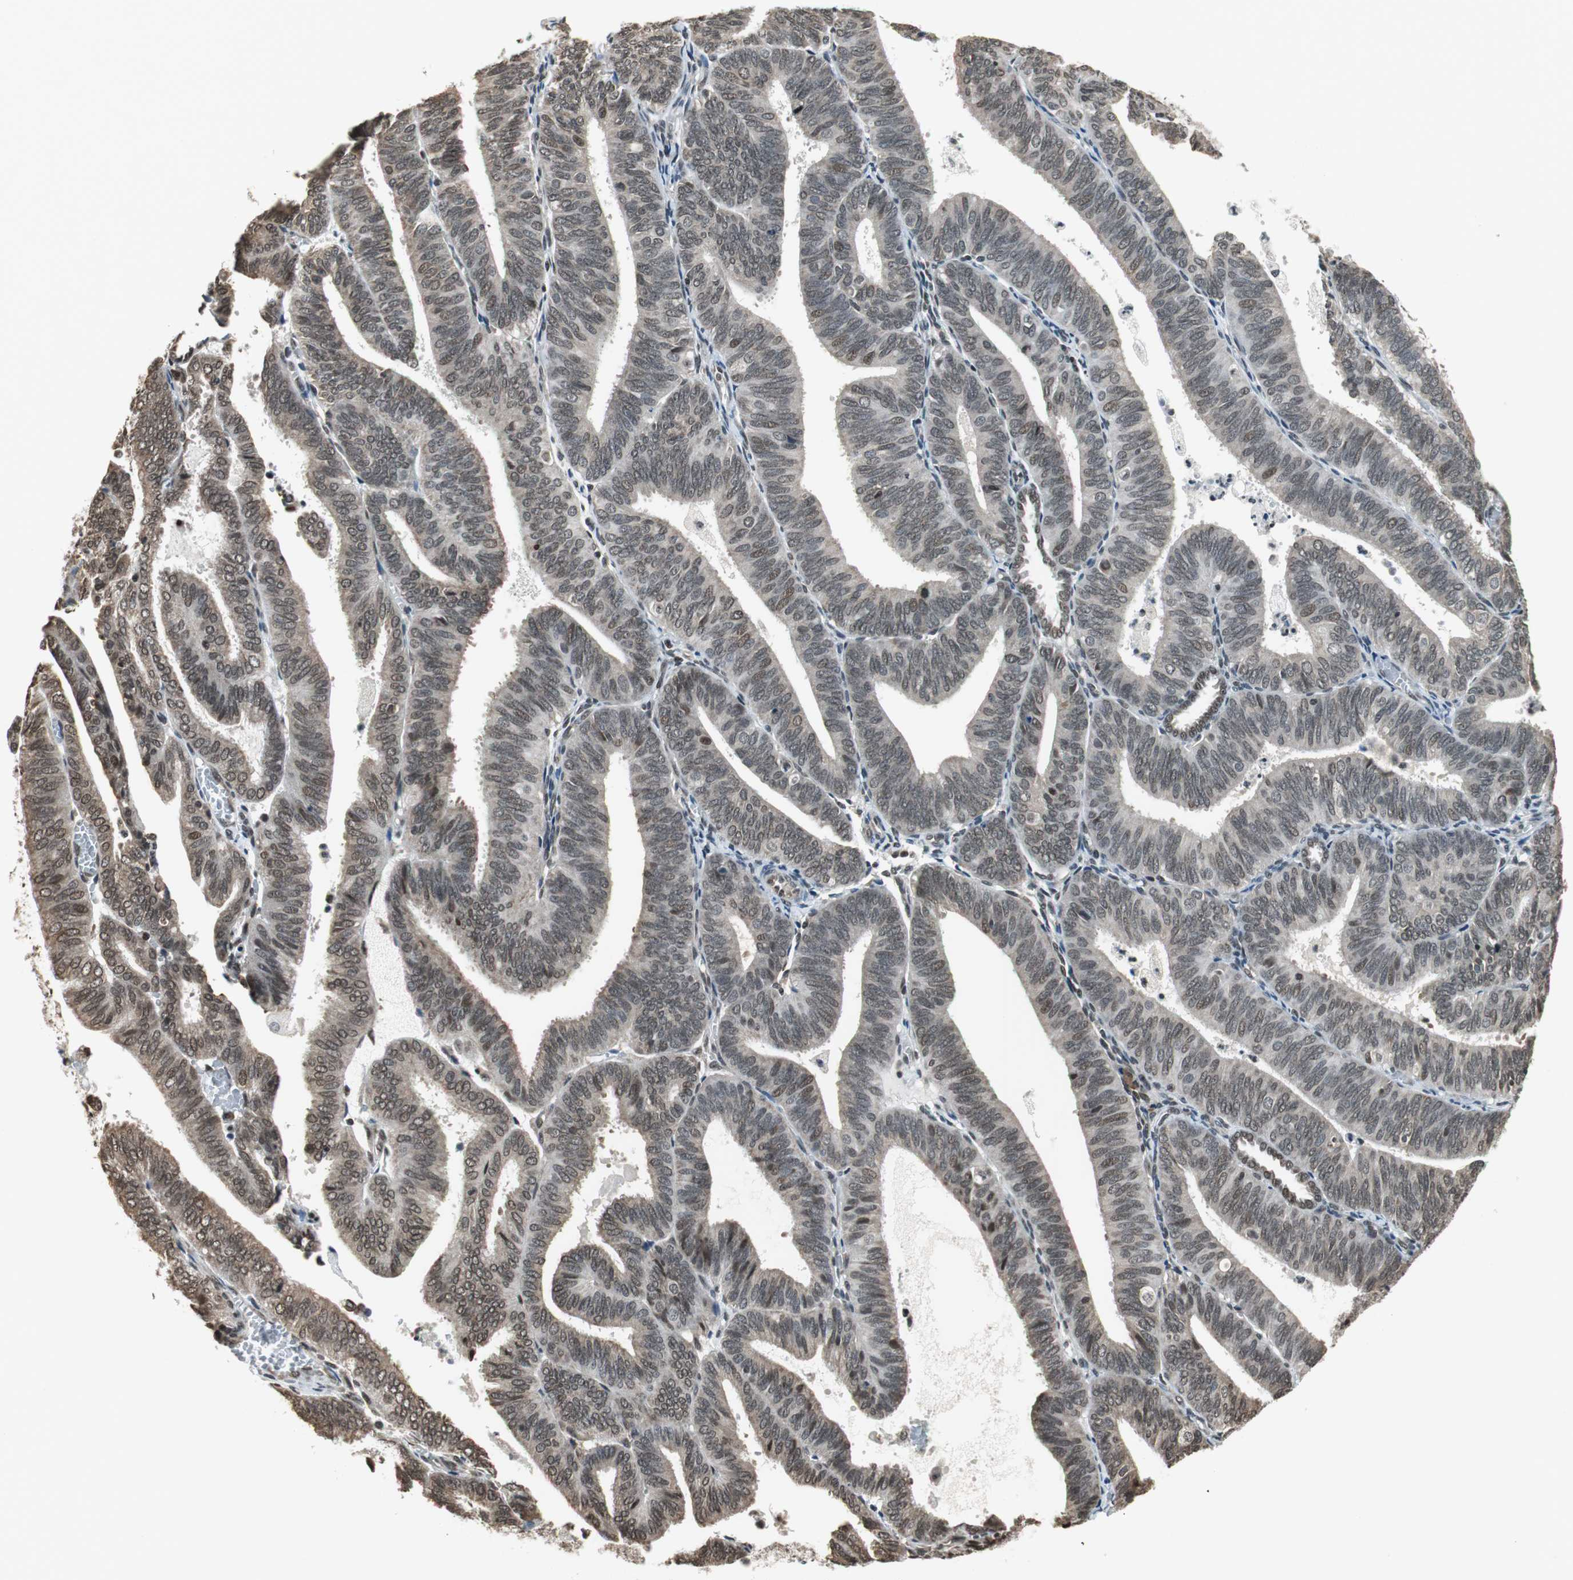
{"staining": {"intensity": "moderate", "quantity": ">75%", "location": "nuclear"}, "tissue": "endometrial cancer", "cell_type": "Tumor cells", "image_type": "cancer", "snomed": [{"axis": "morphology", "description": "Adenocarcinoma, NOS"}, {"axis": "topography", "description": "Uterus"}], "caption": "IHC of human endometrial cancer (adenocarcinoma) demonstrates medium levels of moderate nuclear staining in approximately >75% of tumor cells.", "gene": "REST", "patient": {"sex": "female", "age": 60}}